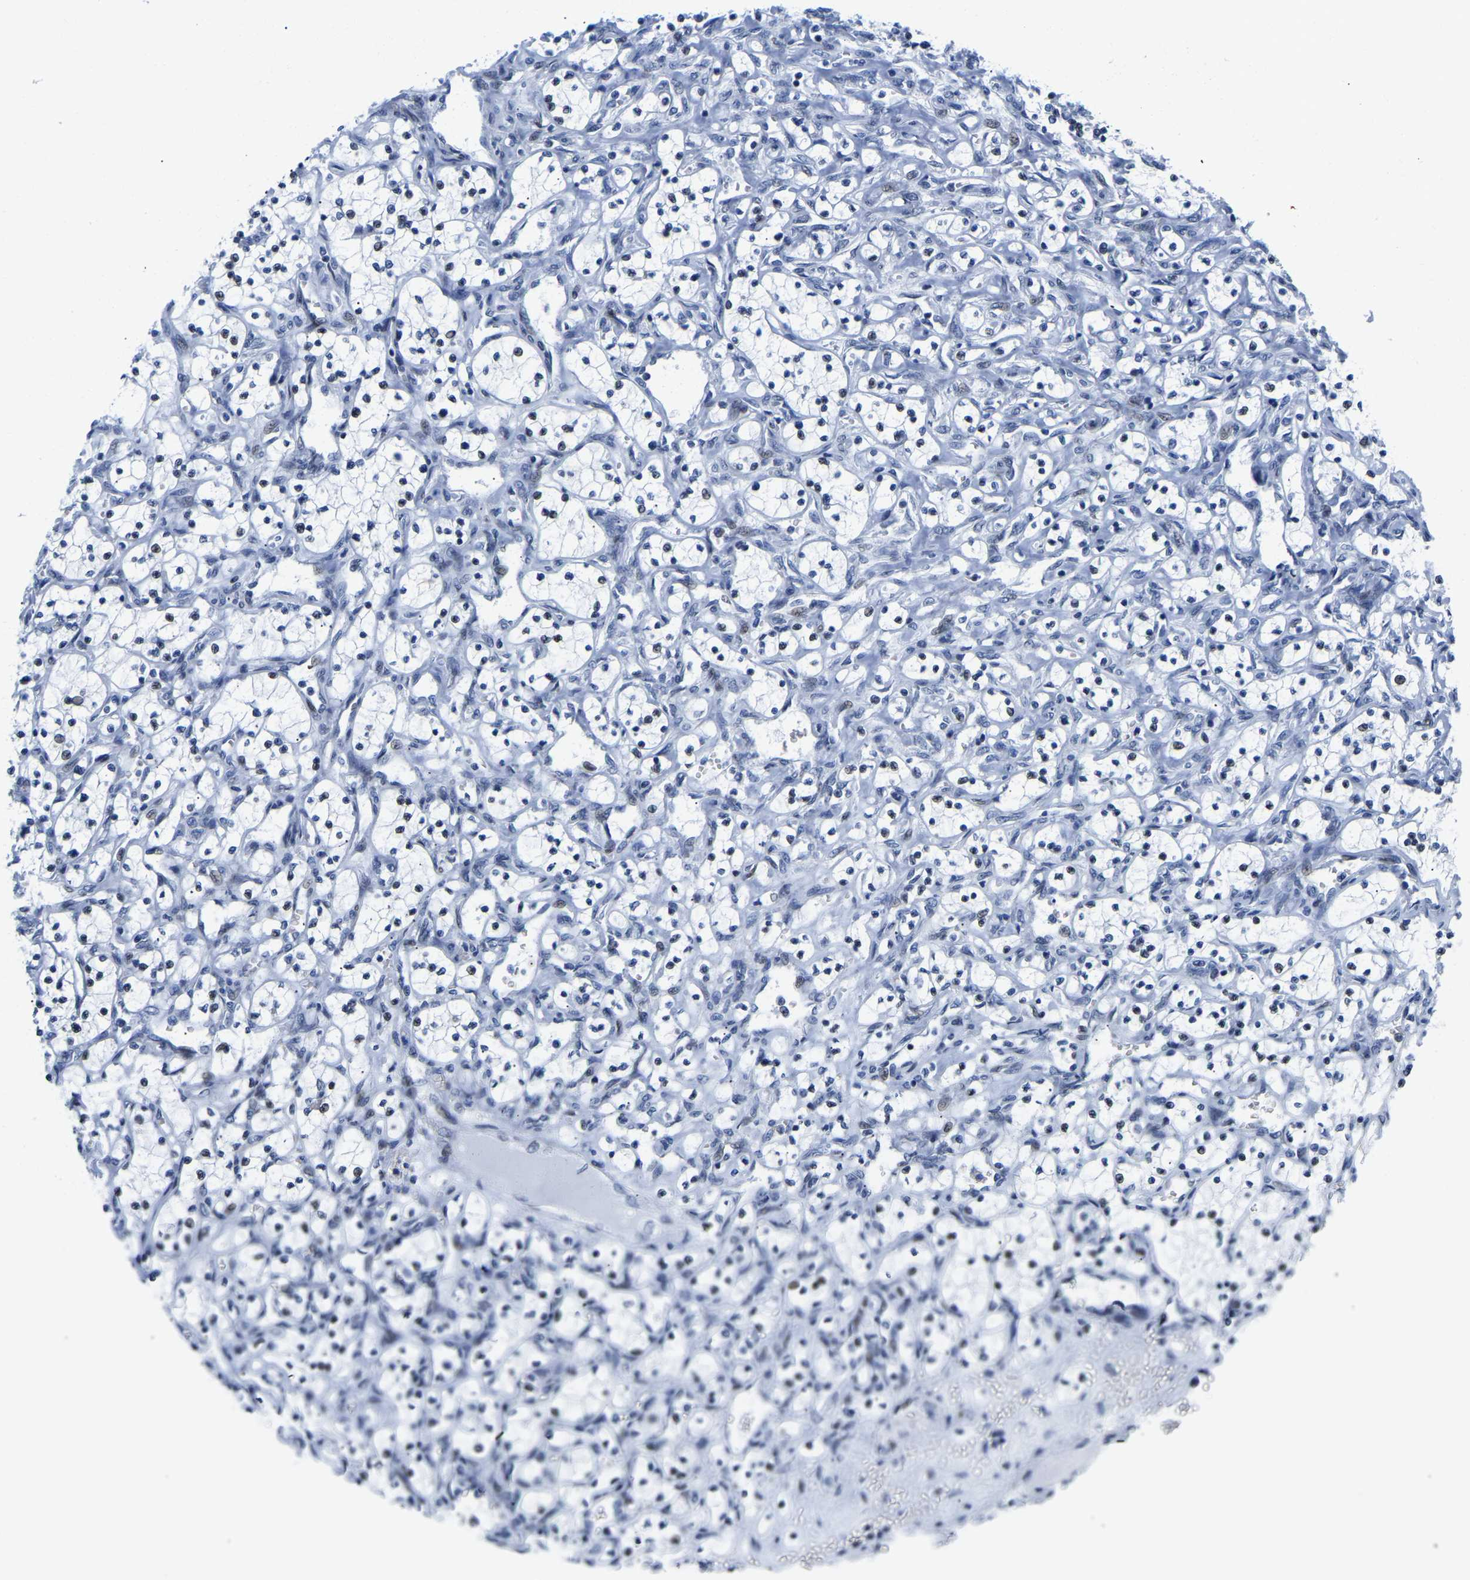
{"staining": {"intensity": "negative", "quantity": "none", "location": "none"}, "tissue": "renal cancer", "cell_type": "Tumor cells", "image_type": "cancer", "snomed": [{"axis": "morphology", "description": "Adenocarcinoma, NOS"}, {"axis": "topography", "description": "Kidney"}], "caption": "The photomicrograph reveals no significant expression in tumor cells of renal adenocarcinoma. (Brightfield microscopy of DAB IHC at high magnification).", "gene": "UPK3A", "patient": {"sex": "female", "age": 69}}